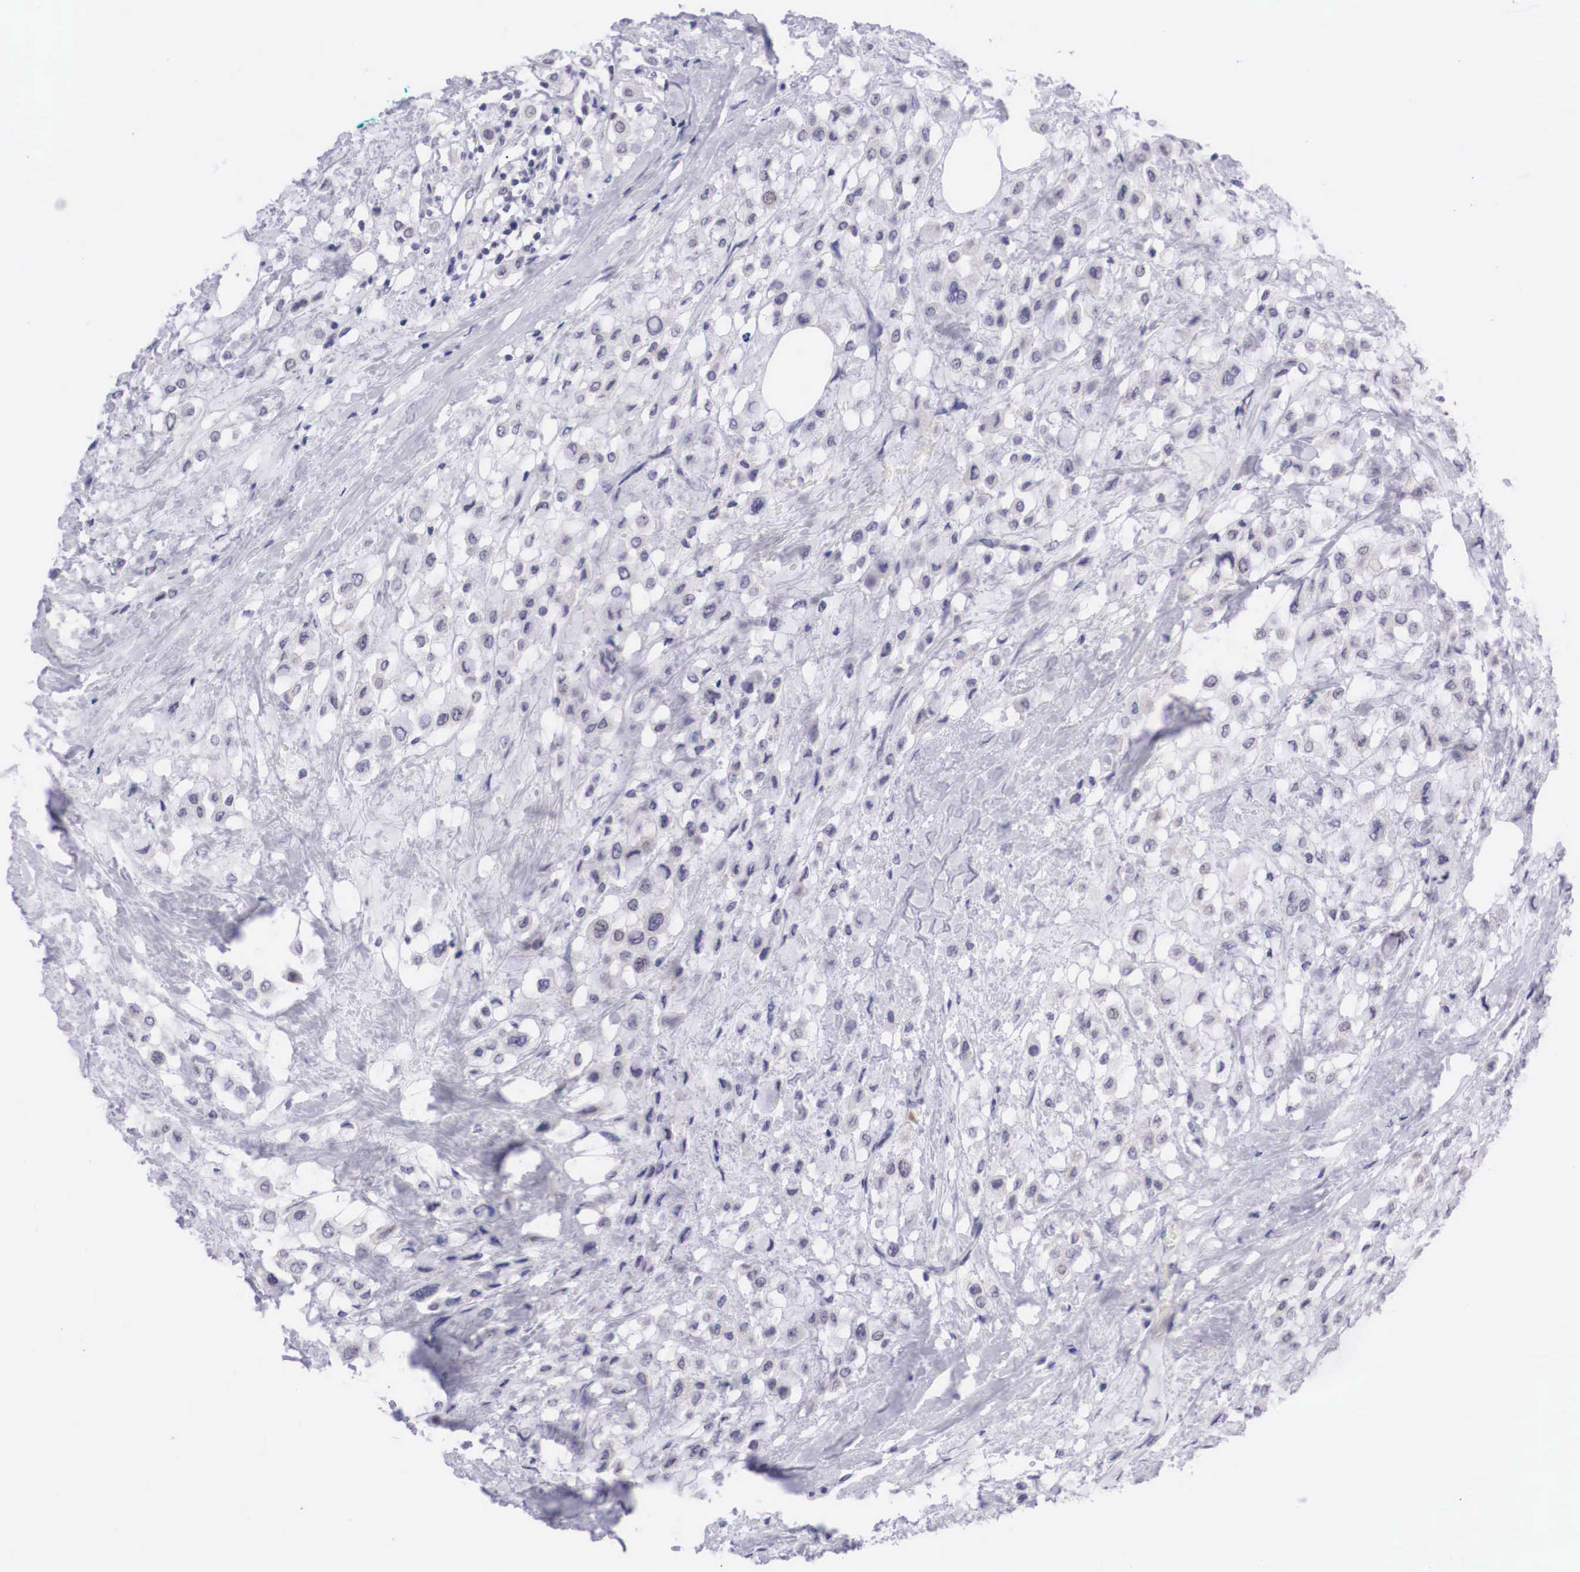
{"staining": {"intensity": "negative", "quantity": "none", "location": "none"}, "tissue": "breast cancer", "cell_type": "Tumor cells", "image_type": "cancer", "snomed": [{"axis": "morphology", "description": "Lobular carcinoma"}, {"axis": "topography", "description": "Breast"}], "caption": "IHC of human breast lobular carcinoma reveals no positivity in tumor cells.", "gene": "SOX11", "patient": {"sex": "female", "age": 85}}